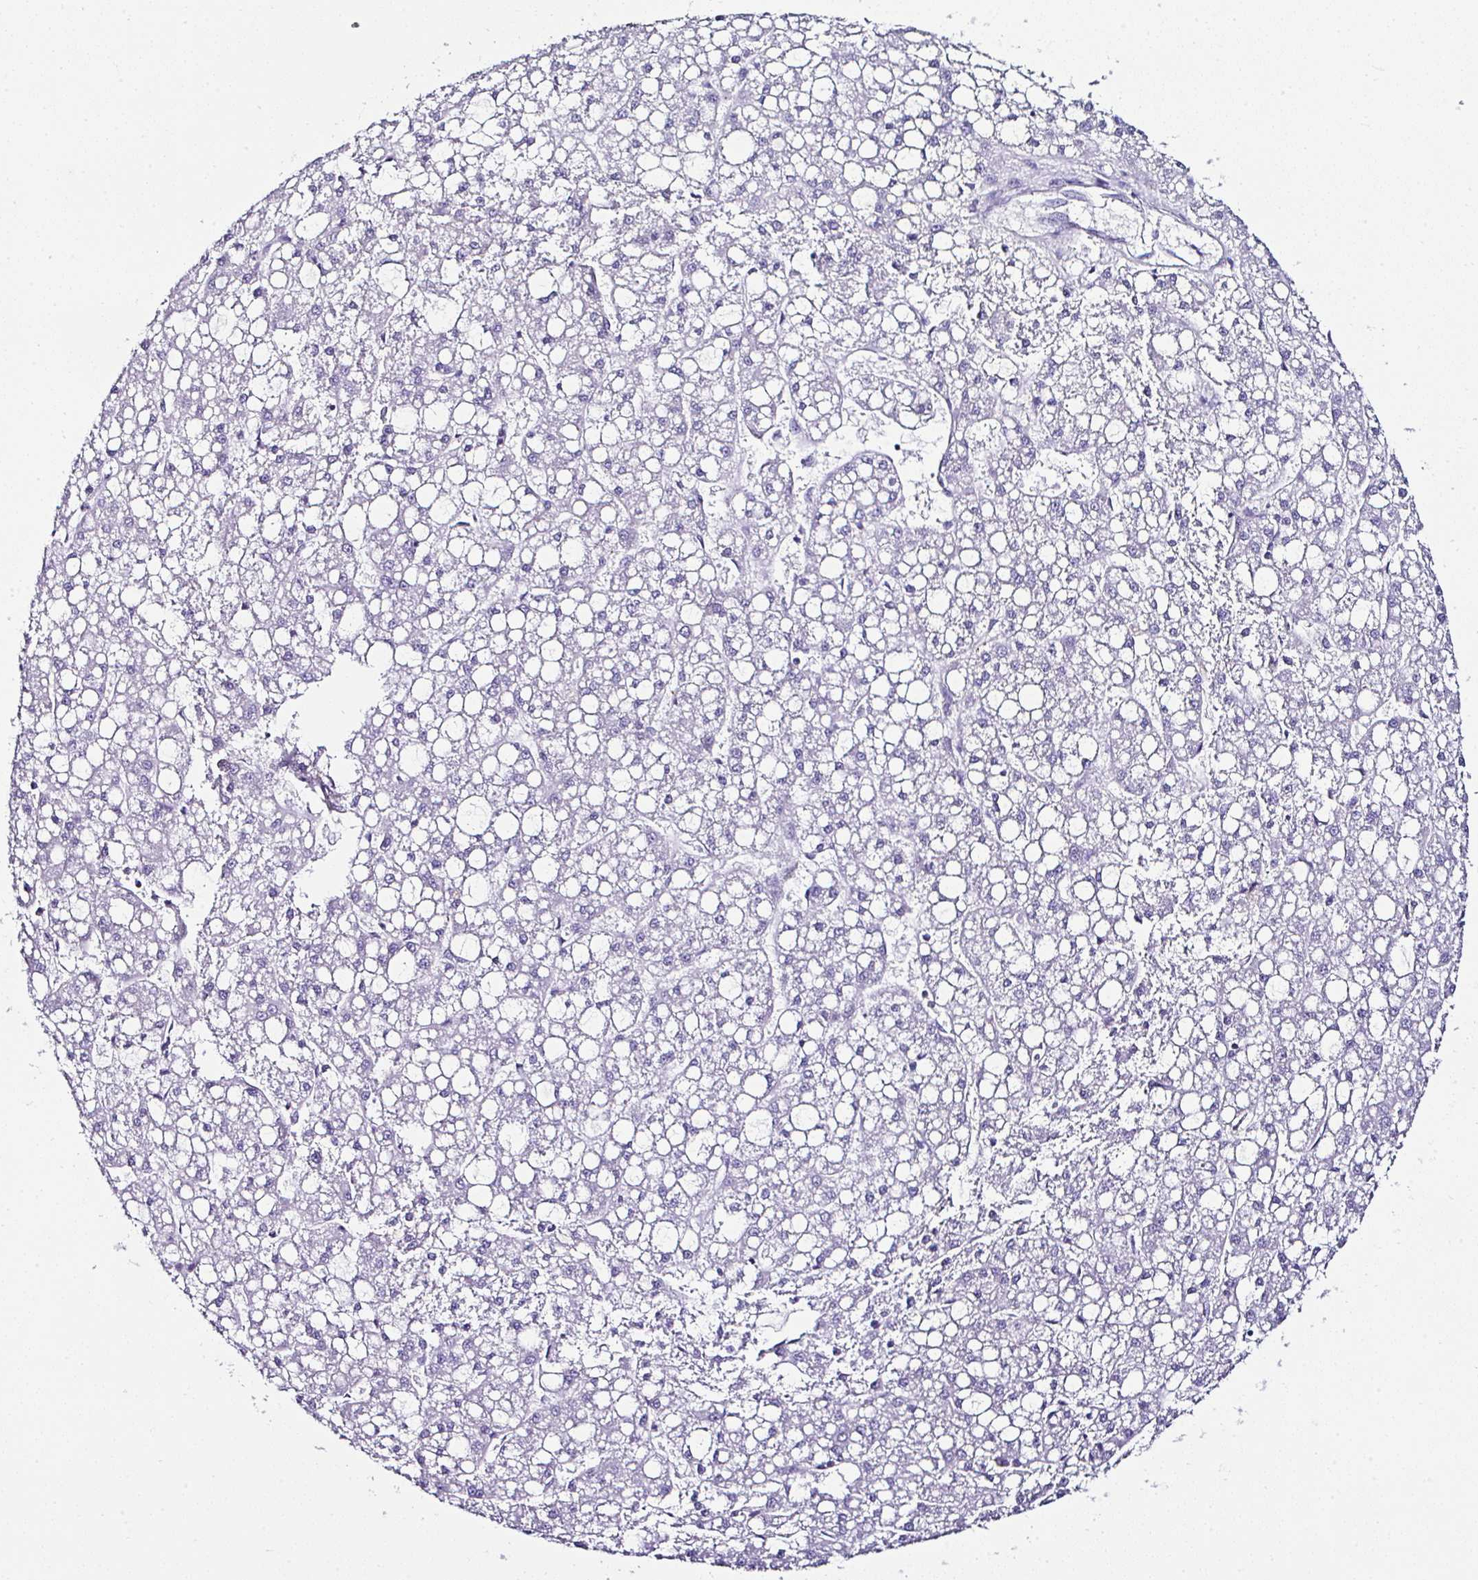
{"staining": {"intensity": "negative", "quantity": "none", "location": "none"}, "tissue": "liver cancer", "cell_type": "Tumor cells", "image_type": "cancer", "snomed": [{"axis": "morphology", "description": "Carcinoma, Hepatocellular, NOS"}, {"axis": "topography", "description": "Liver"}], "caption": "This is a photomicrograph of immunohistochemistry (IHC) staining of liver hepatocellular carcinoma, which shows no staining in tumor cells.", "gene": "OR4P4", "patient": {"sex": "male", "age": 67}}